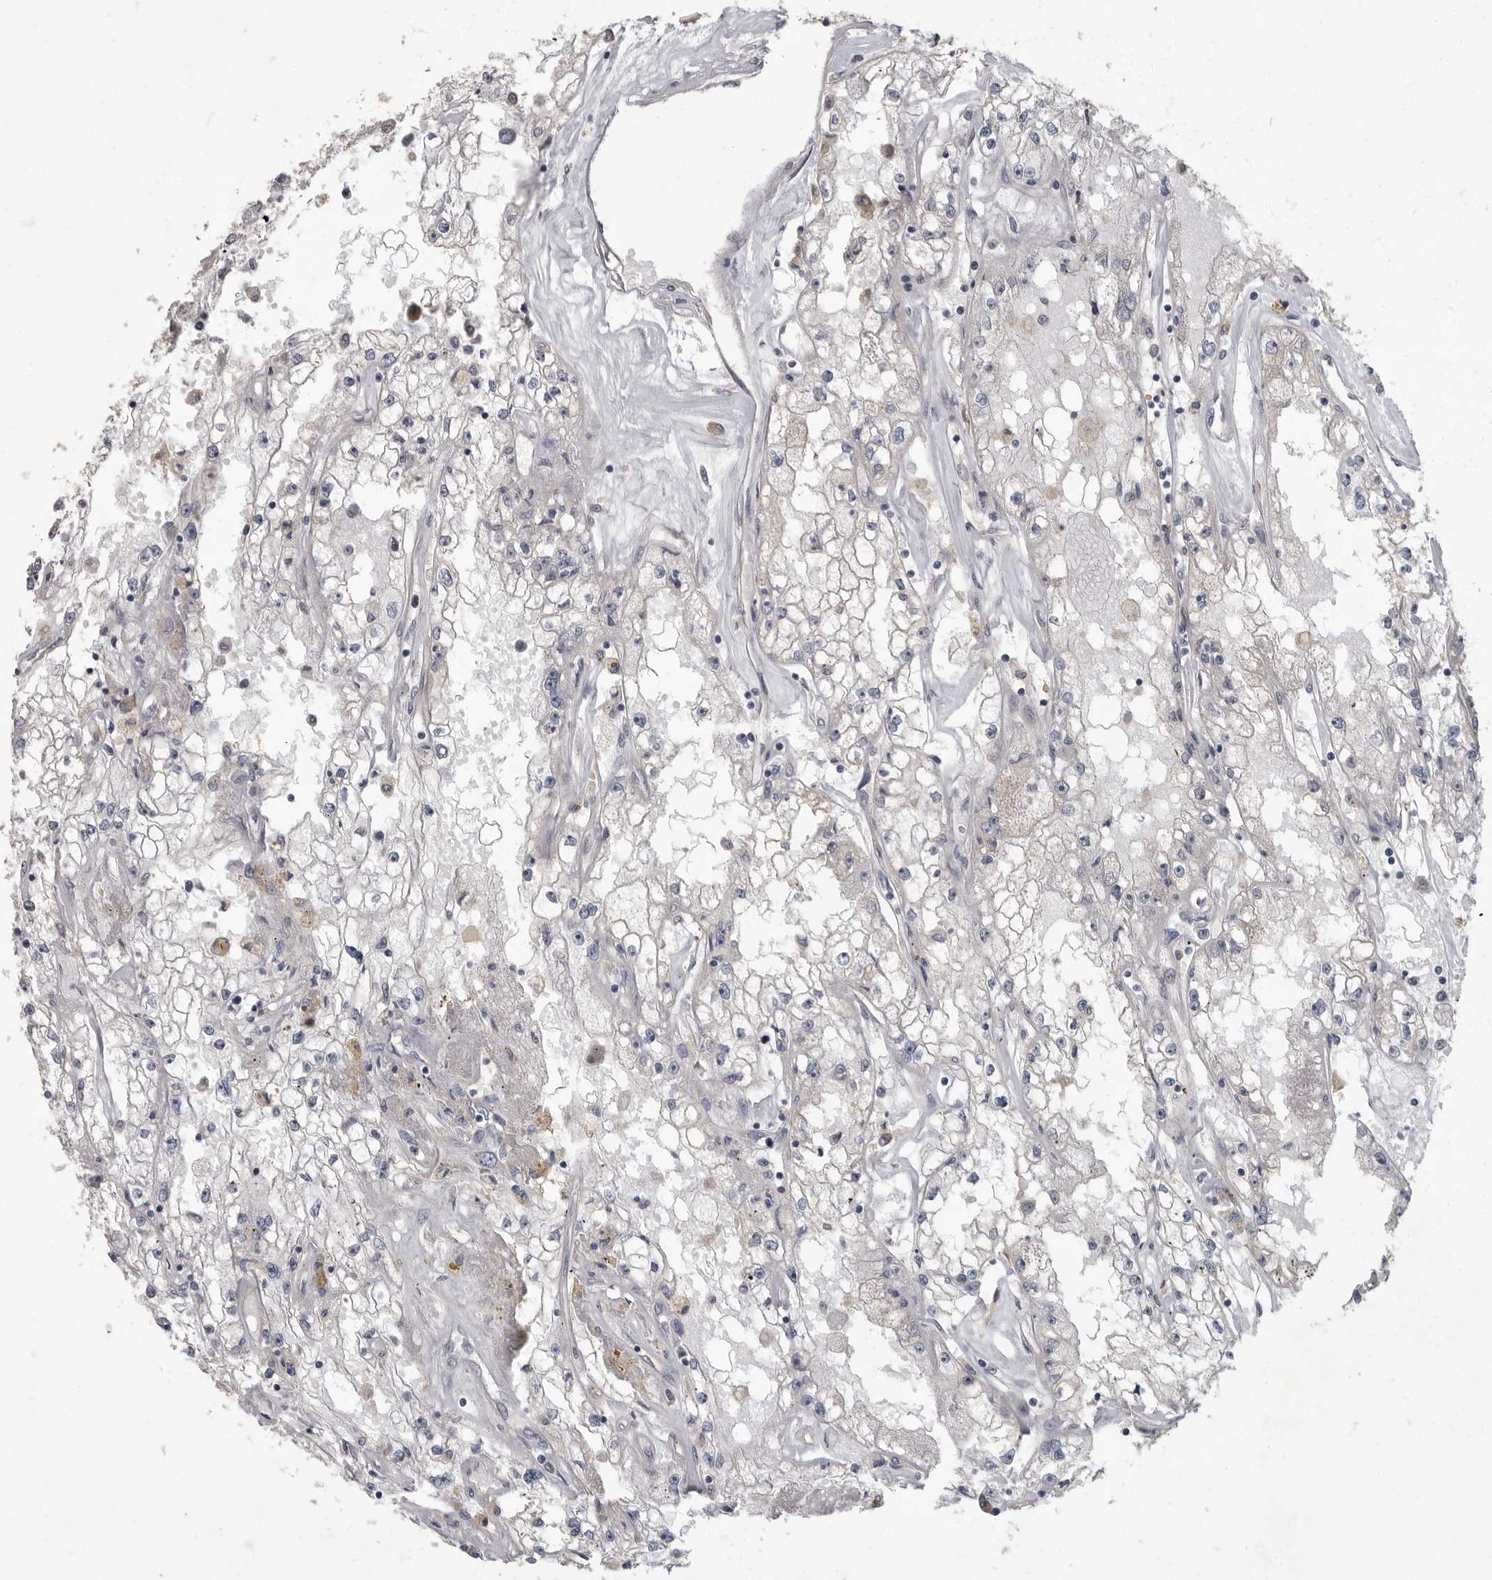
{"staining": {"intensity": "negative", "quantity": "none", "location": "none"}, "tissue": "renal cancer", "cell_type": "Tumor cells", "image_type": "cancer", "snomed": [{"axis": "morphology", "description": "Adenocarcinoma, NOS"}, {"axis": "topography", "description": "Kidney"}], "caption": "Tumor cells are negative for protein expression in human renal cancer. Brightfield microscopy of immunohistochemistry stained with DAB (3,3'-diaminobenzidine) (brown) and hematoxylin (blue), captured at high magnification.", "gene": "PDK1", "patient": {"sex": "male", "age": 56}}